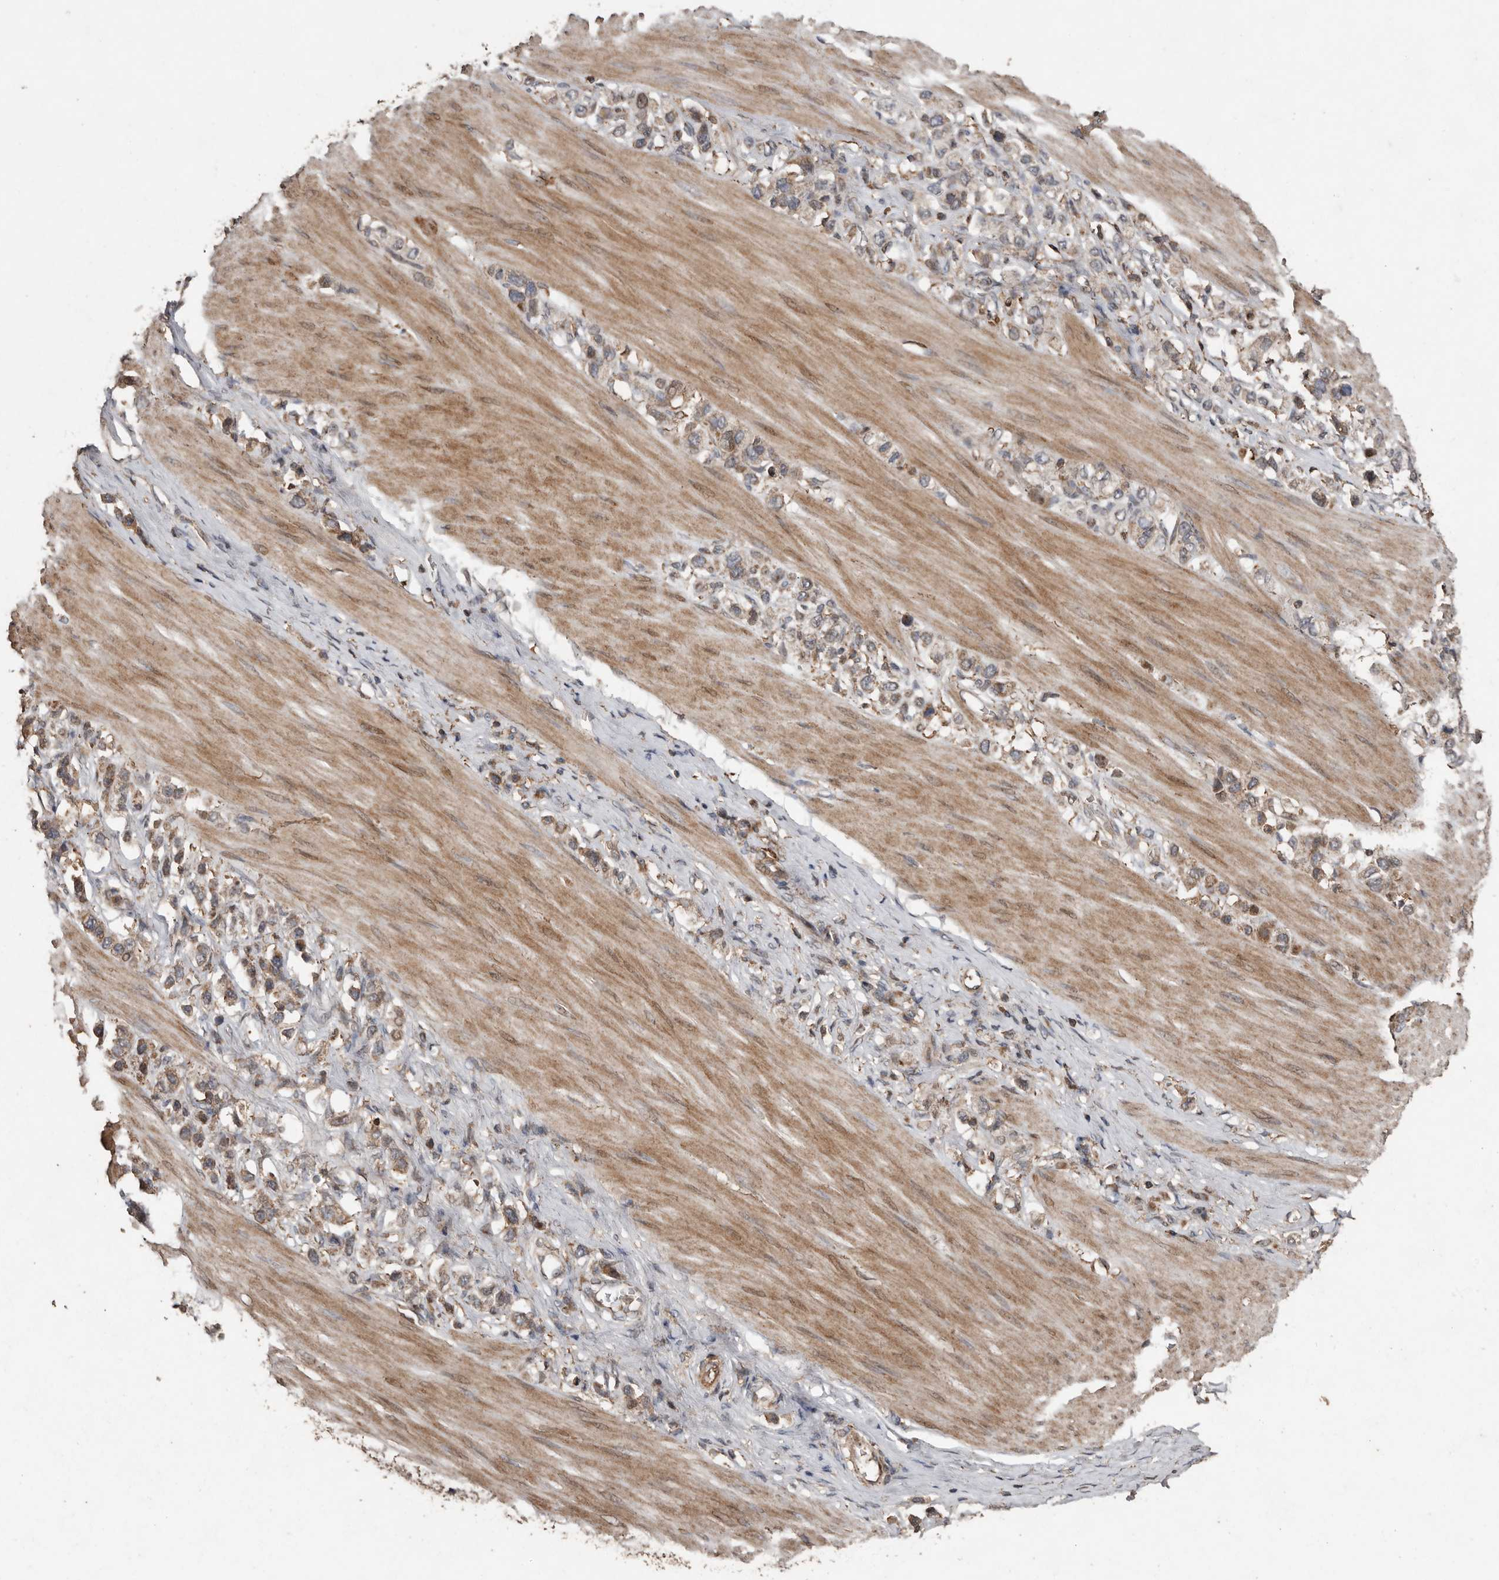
{"staining": {"intensity": "weak", "quantity": ">75%", "location": "cytoplasmic/membranous"}, "tissue": "stomach cancer", "cell_type": "Tumor cells", "image_type": "cancer", "snomed": [{"axis": "morphology", "description": "Adenocarcinoma, NOS"}, {"axis": "topography", "description": "Stomach"}], "caption": "A micrograph of stomach cancer (adenocarcinoma) stained for a protein shows weak cytoplasmic/membranous brown staining in tumor cells.", "gene": "RANBP17", "patient": {"sex": "female", "age": 65}}